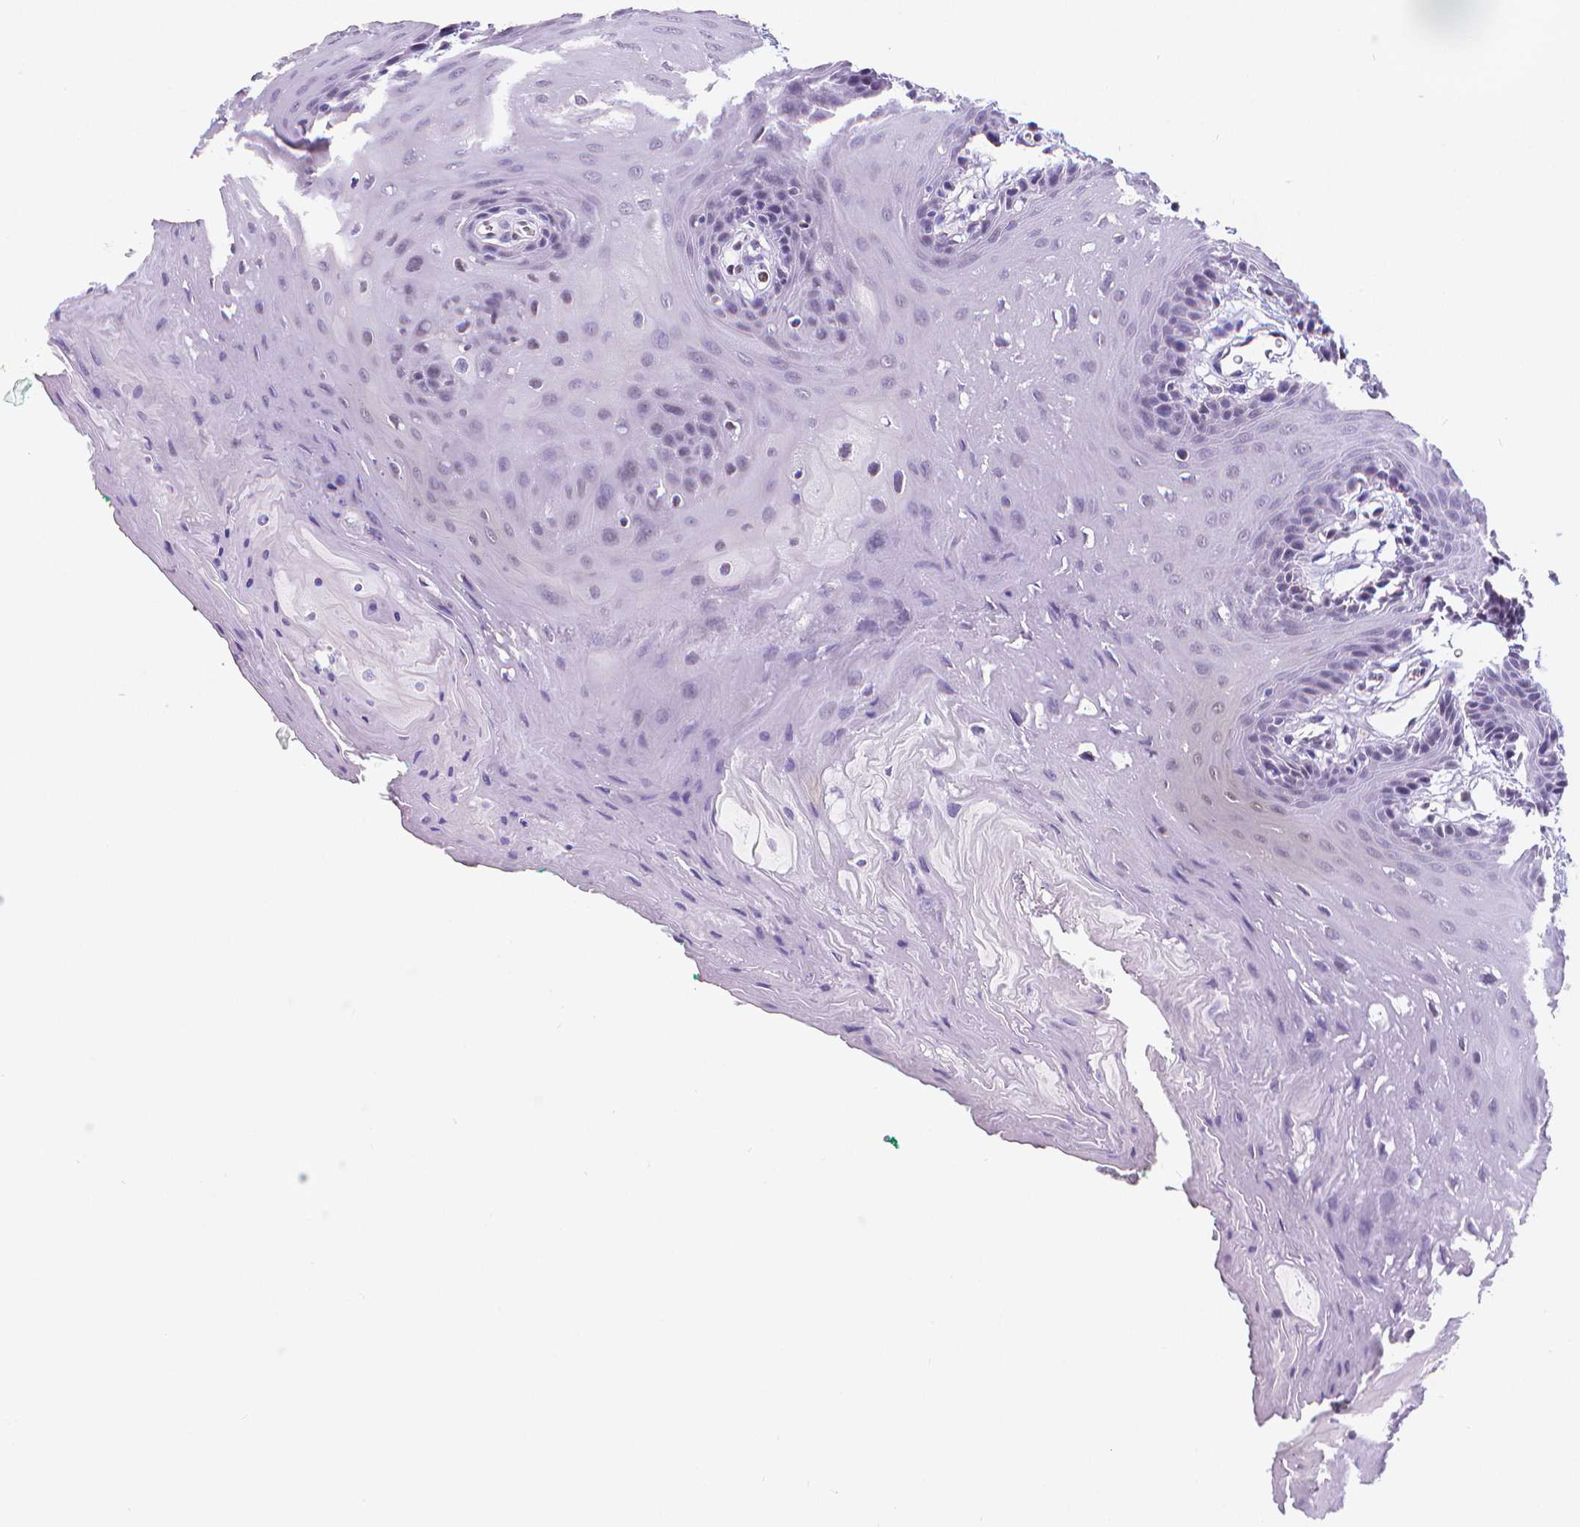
{"staining": {"intensity": "negative", "quantity": "none", "location": "none"}, "tissue": "oral mucosa", "cell_type": "Squamous epithelial cells", "image_type": "normal", "snomed": [{"axis": "morphology", "description": "Normal tissue, NOS"}, {"axis": "morphology", "description": "Squamous cell carcinoma, NOS"}, {"axis": "topography", "description": "Oral tissue"}, {"axis": "topography", "description": "Head-Neck"}], "caption": "Immunohistochemistry (IHC) histopathology image of unremarkable oral mucosa stained for a protein (brown), which demonstrates no staining in squamous epithelial cells. (DAB (3,3'-diaminobenzidine) immunohistochemistry with hematoxylin counter stain).", "gene": "MEF2C", "patient": {"sex": "female", "age": 50}}